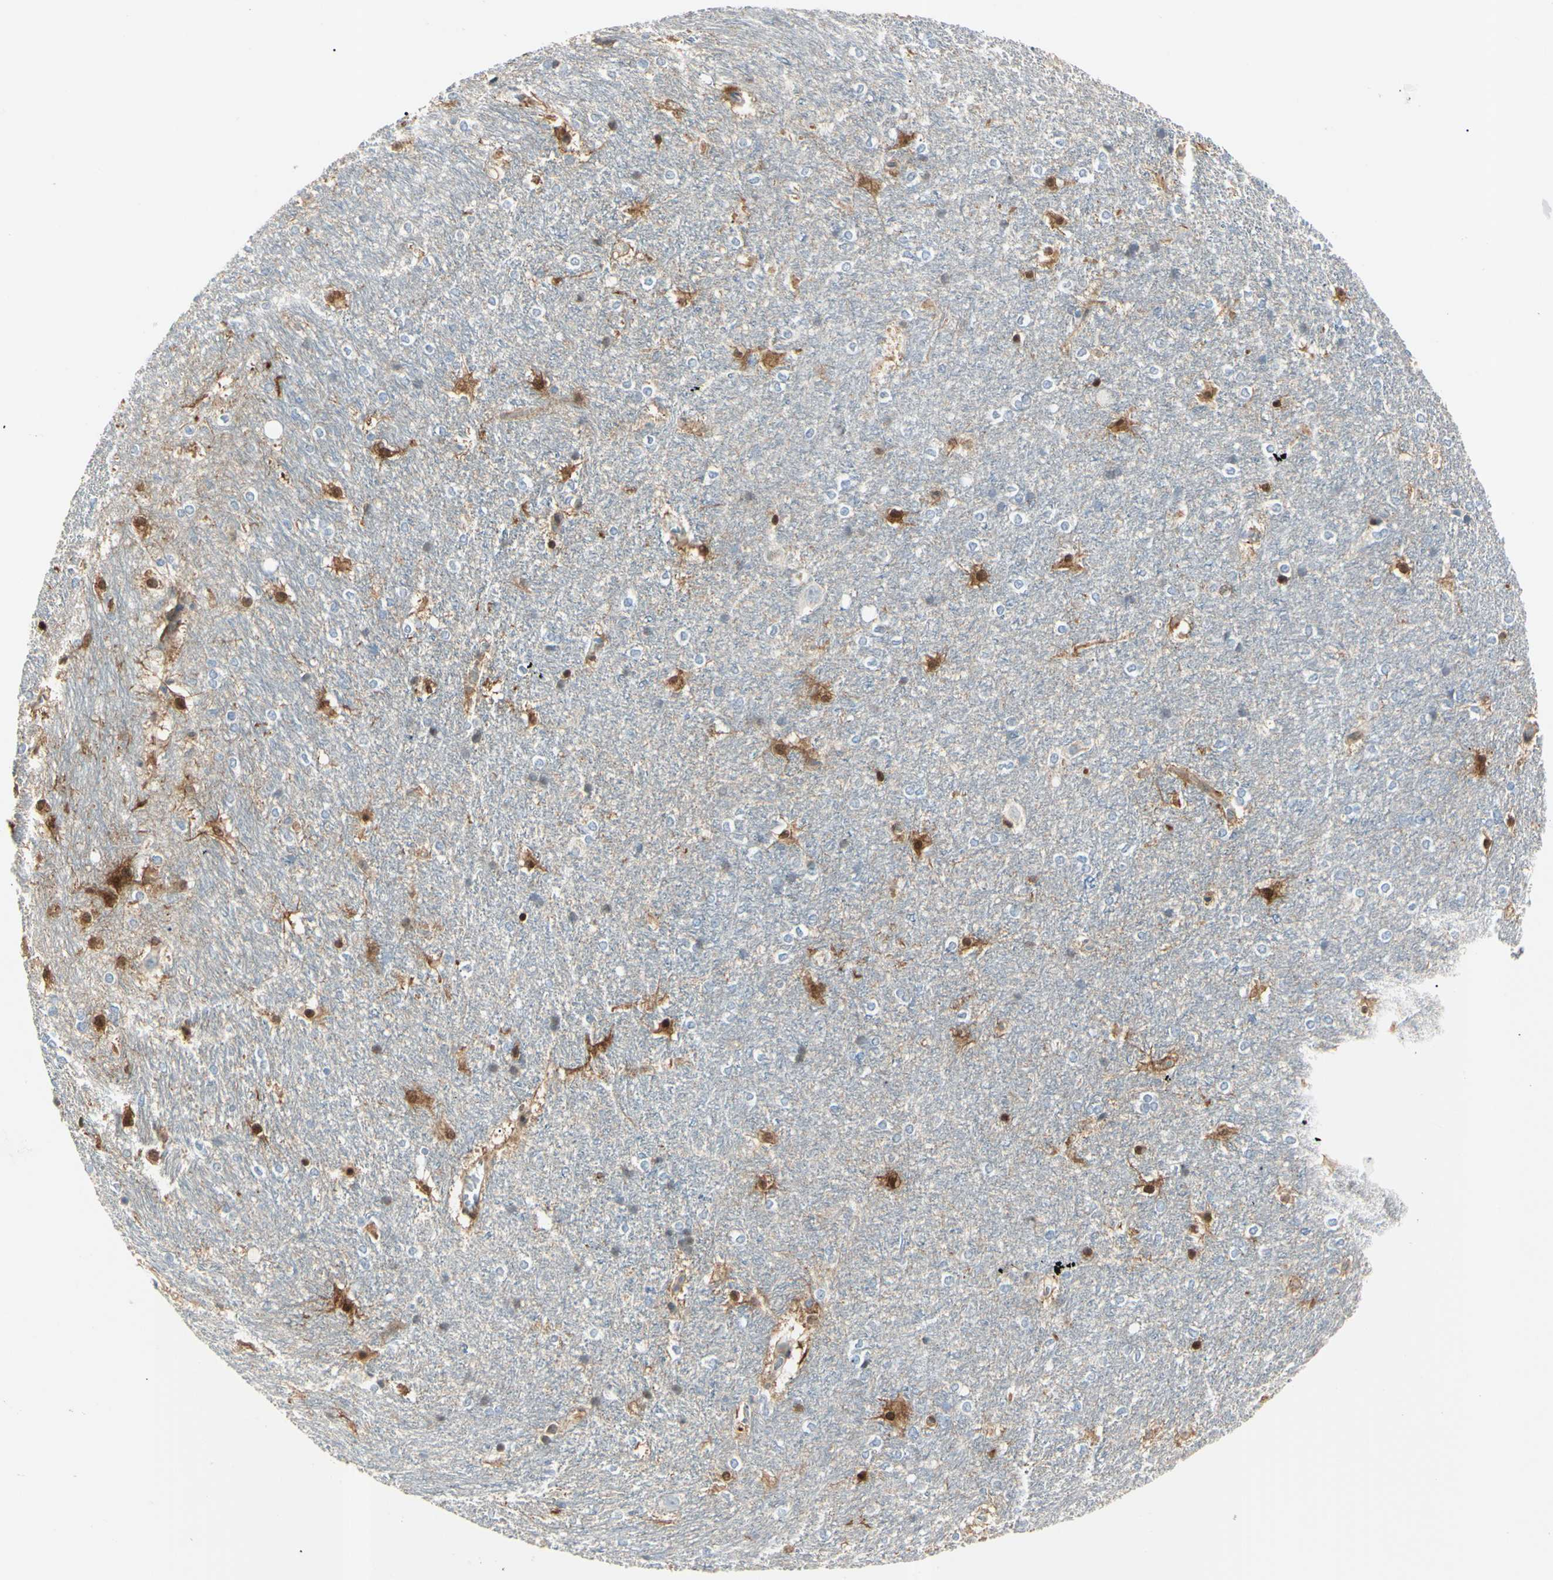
{"staining": {"intensity": "strong", "quantity": "<25%", "location": "cytoplasmic/membranous,nuclear"}, "tissue": "hippocampus", "cell_type": "Glial cells", "image_type": "normal", "snomed": [{"axis": "morphology", "description": "Normal tissue, NOS"}, {"axis": "topography", "description": "Hippocampus"}], "caption": "Strong cytoplasmic/membranous,nuclear staining for a protein is seen in about <25% of glial cells of unremarkable hippocampus using IHC.", "gene": "AKR1C3", "patient": {"sex": "female", "age": 19}}